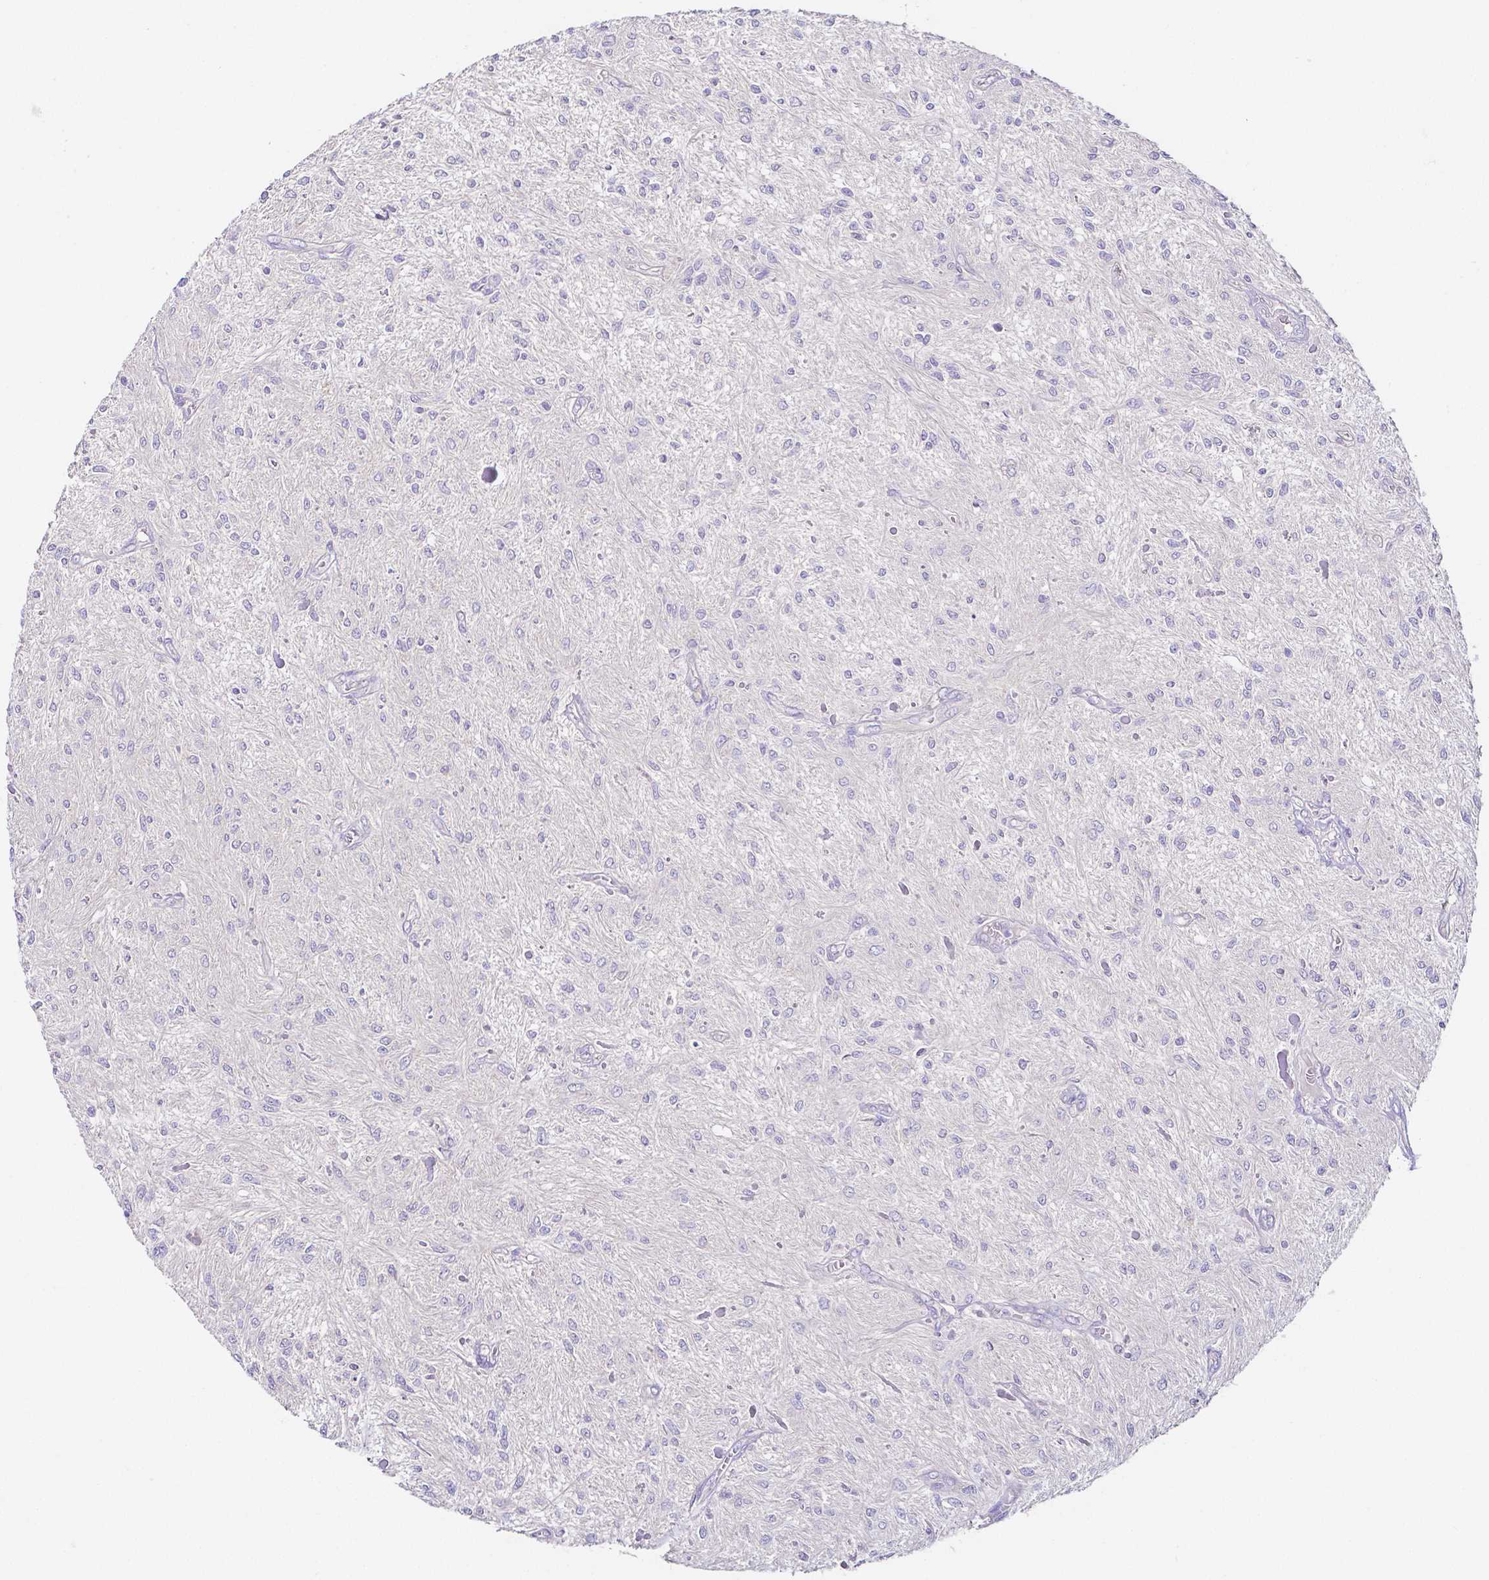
{"staining": {"intensity": "negative", "quantity": "none", "location": "none"}, "tissue": "glioma", "cell_type": "Tumor cells", "image_type": "cancer", "snomed": [{"axis": "morphology", "description": "Glioma, malignant, Low grade"}, {"axis": "topography", "description": "Cerebellum"}], "caption": "IHC of glioma demonstrates no positivity in tumor cells. (DAB (3,3'-diaminobenzidine) IHC with hematoxylin counter stain).", "gene": "PKP3", "patient": {"sex": "female", "age": 14}}